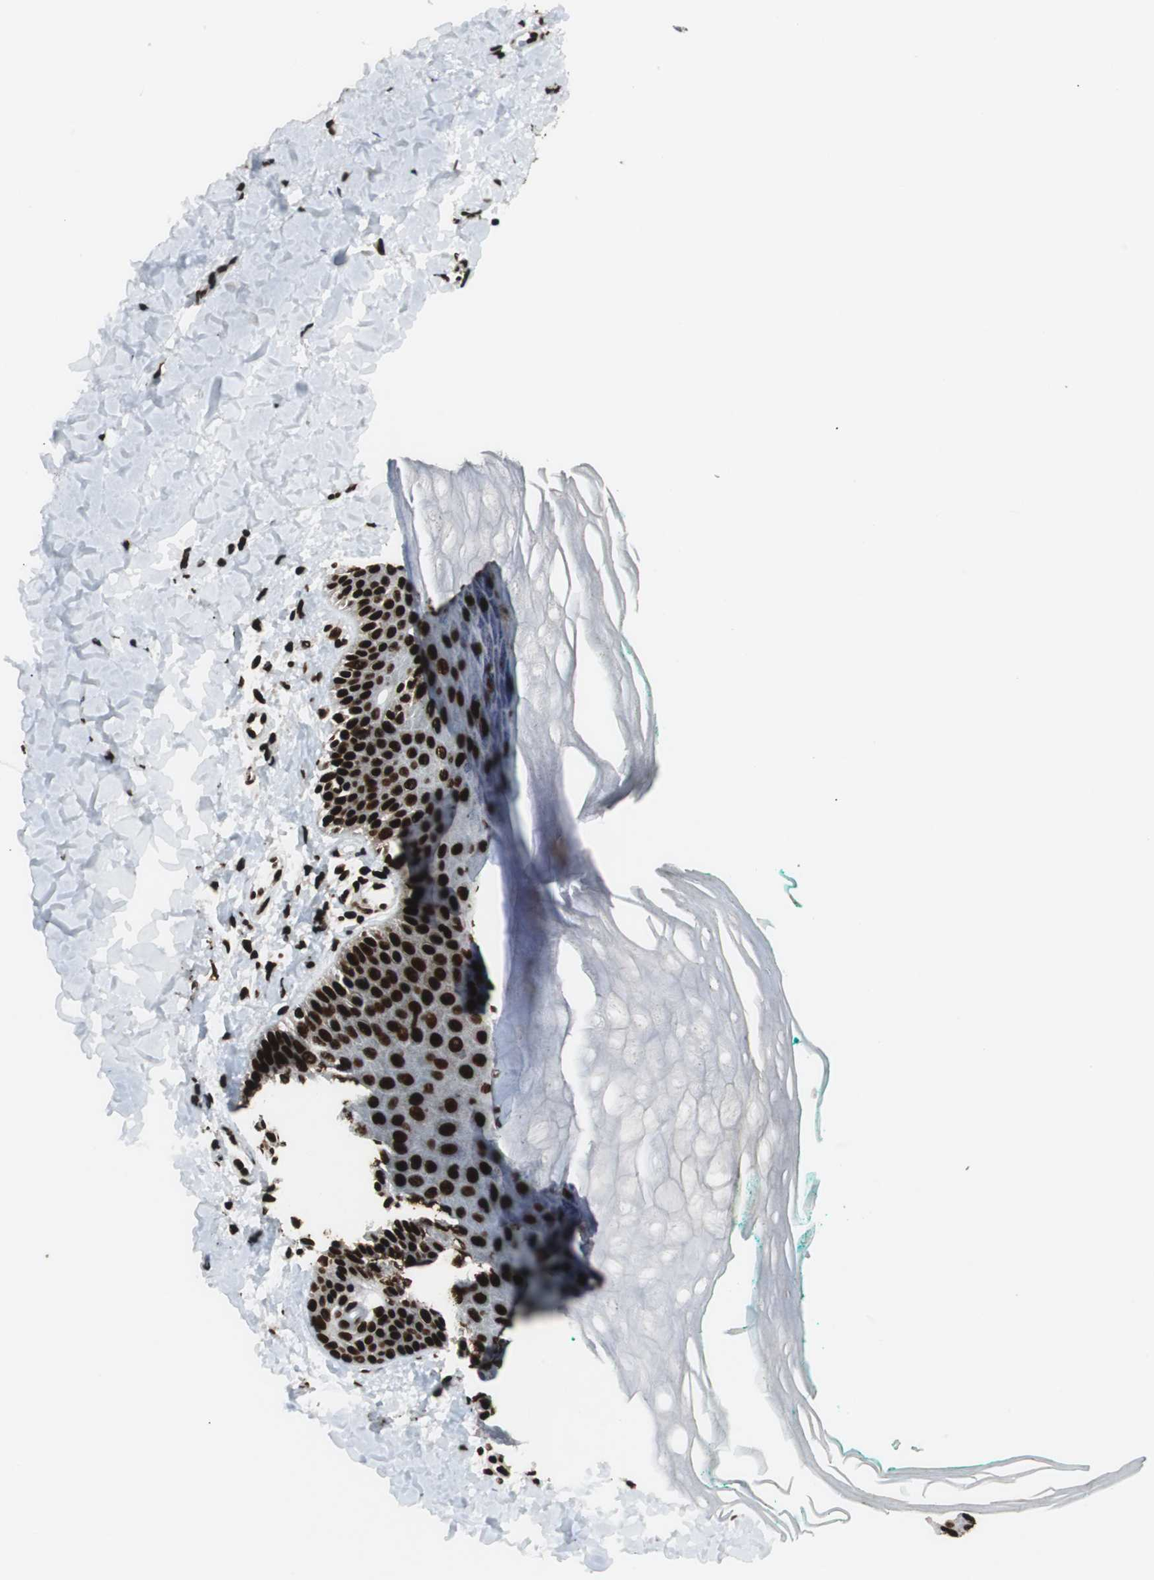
{"staining": {"intensity": "strong", "quantity": ">75%", "location": "nuclear"}, "tissue": "skin", "cell_type": "Fibroblasts", "image_type": "normal", "snomed": [{"axis": "morphology", "description": "Normal tissue, NOS"}, {"axis": "topography", "description": "Skin"}], "caption": "Immunohistochemistry (IHC) photomicrograph of unremarkable skin stained for a protein (brown), which shows high levels of strong nuclear staining in approximately >75% of fibroblasts.", "gene": "EWSR1", "patient": {"sex": "male", "age": 26}}